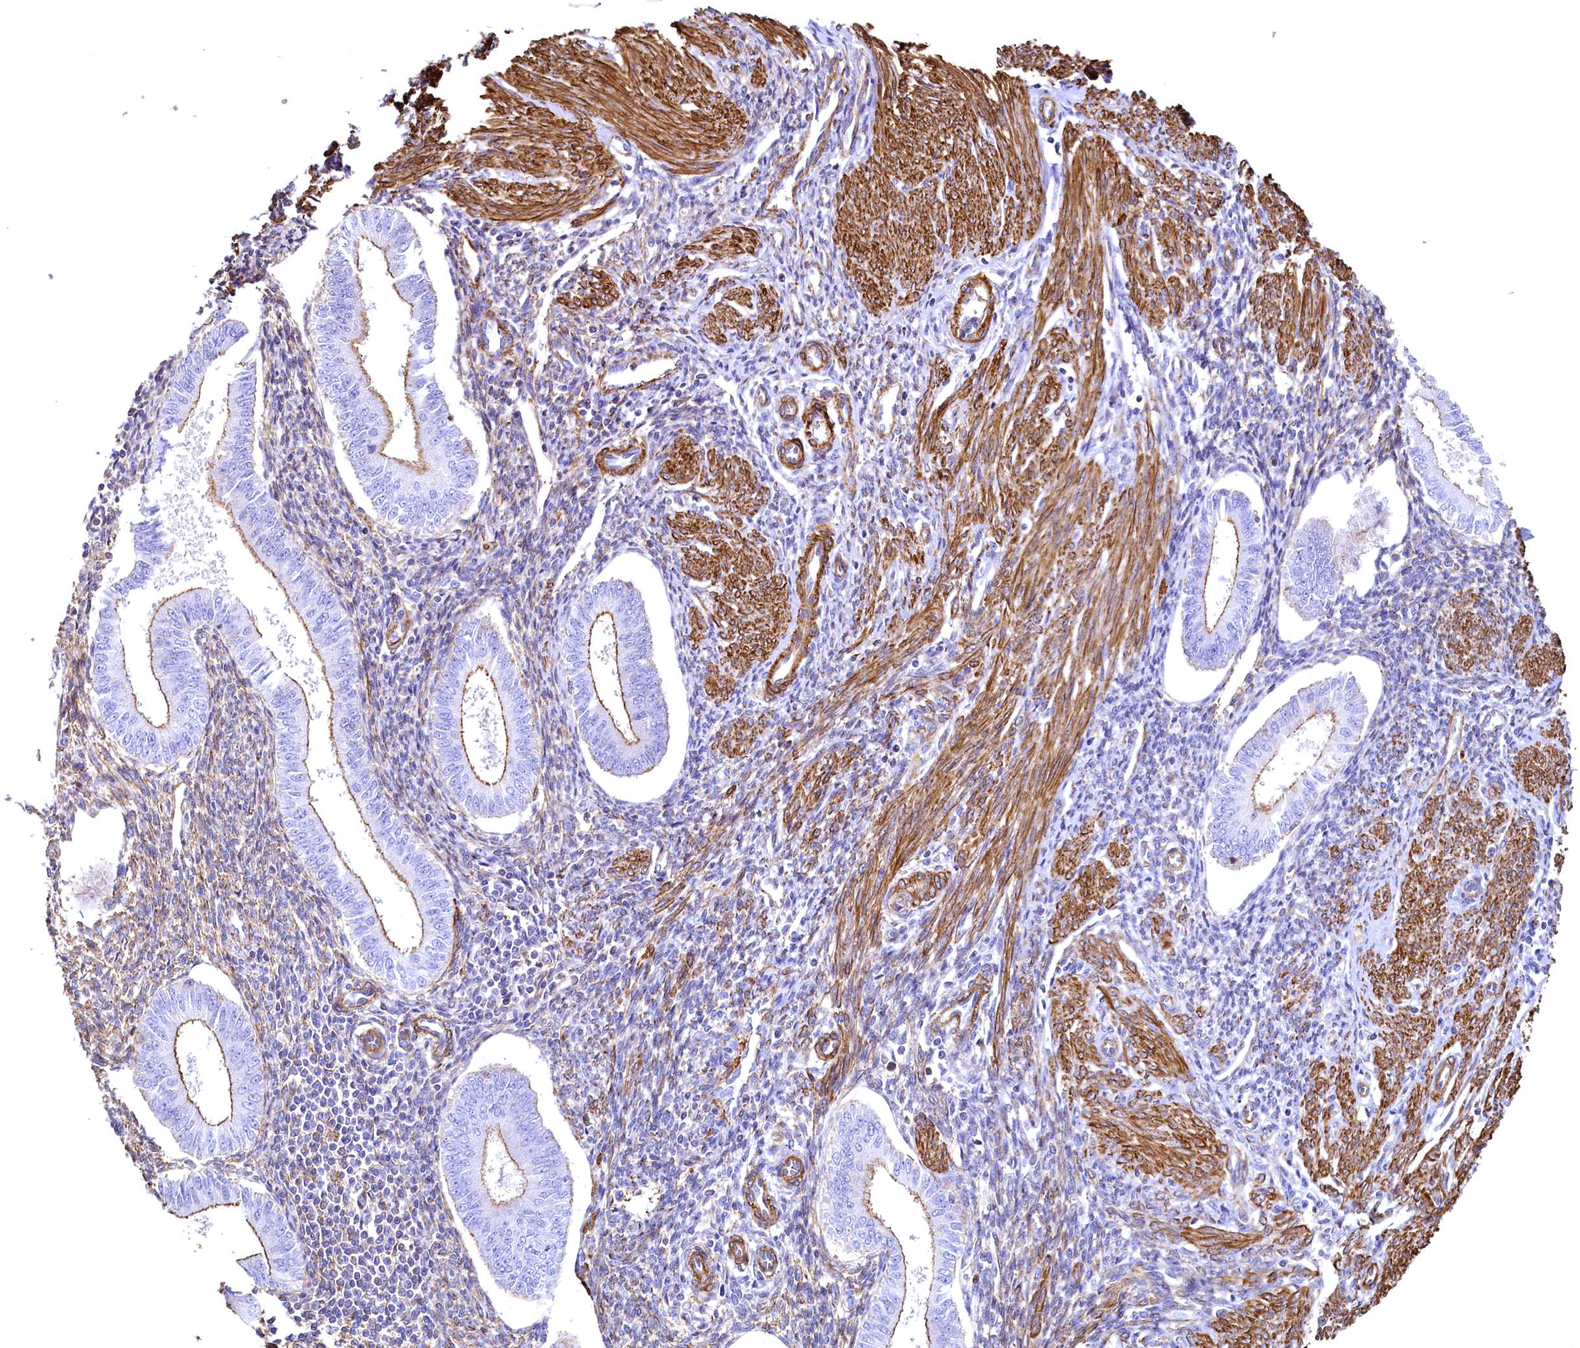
{"staining": {"intensity": "moderate", "quantity": "<25%", "location": "cytoplasmic/membranous"}, "tissue": "endometrium", "cell_type": "Cells in endometrial stroma", "image_type": "normal", "snomed": [{"axis": "morphology", "description": "Normal tissue, NOS"}, {"axis": "topography", "description": "Uterus"}, {"axis": "topography", "description": "Endometrium"}], "caption": "Approximately <25% of cells in endometrial stroma in benign endometrium display moderate cytoplasmic/membranous protein positivity as visualized by brown immunohistochemical staining.", "gene": "THBS1", "patient": {"sex": "female", "age": 48}}